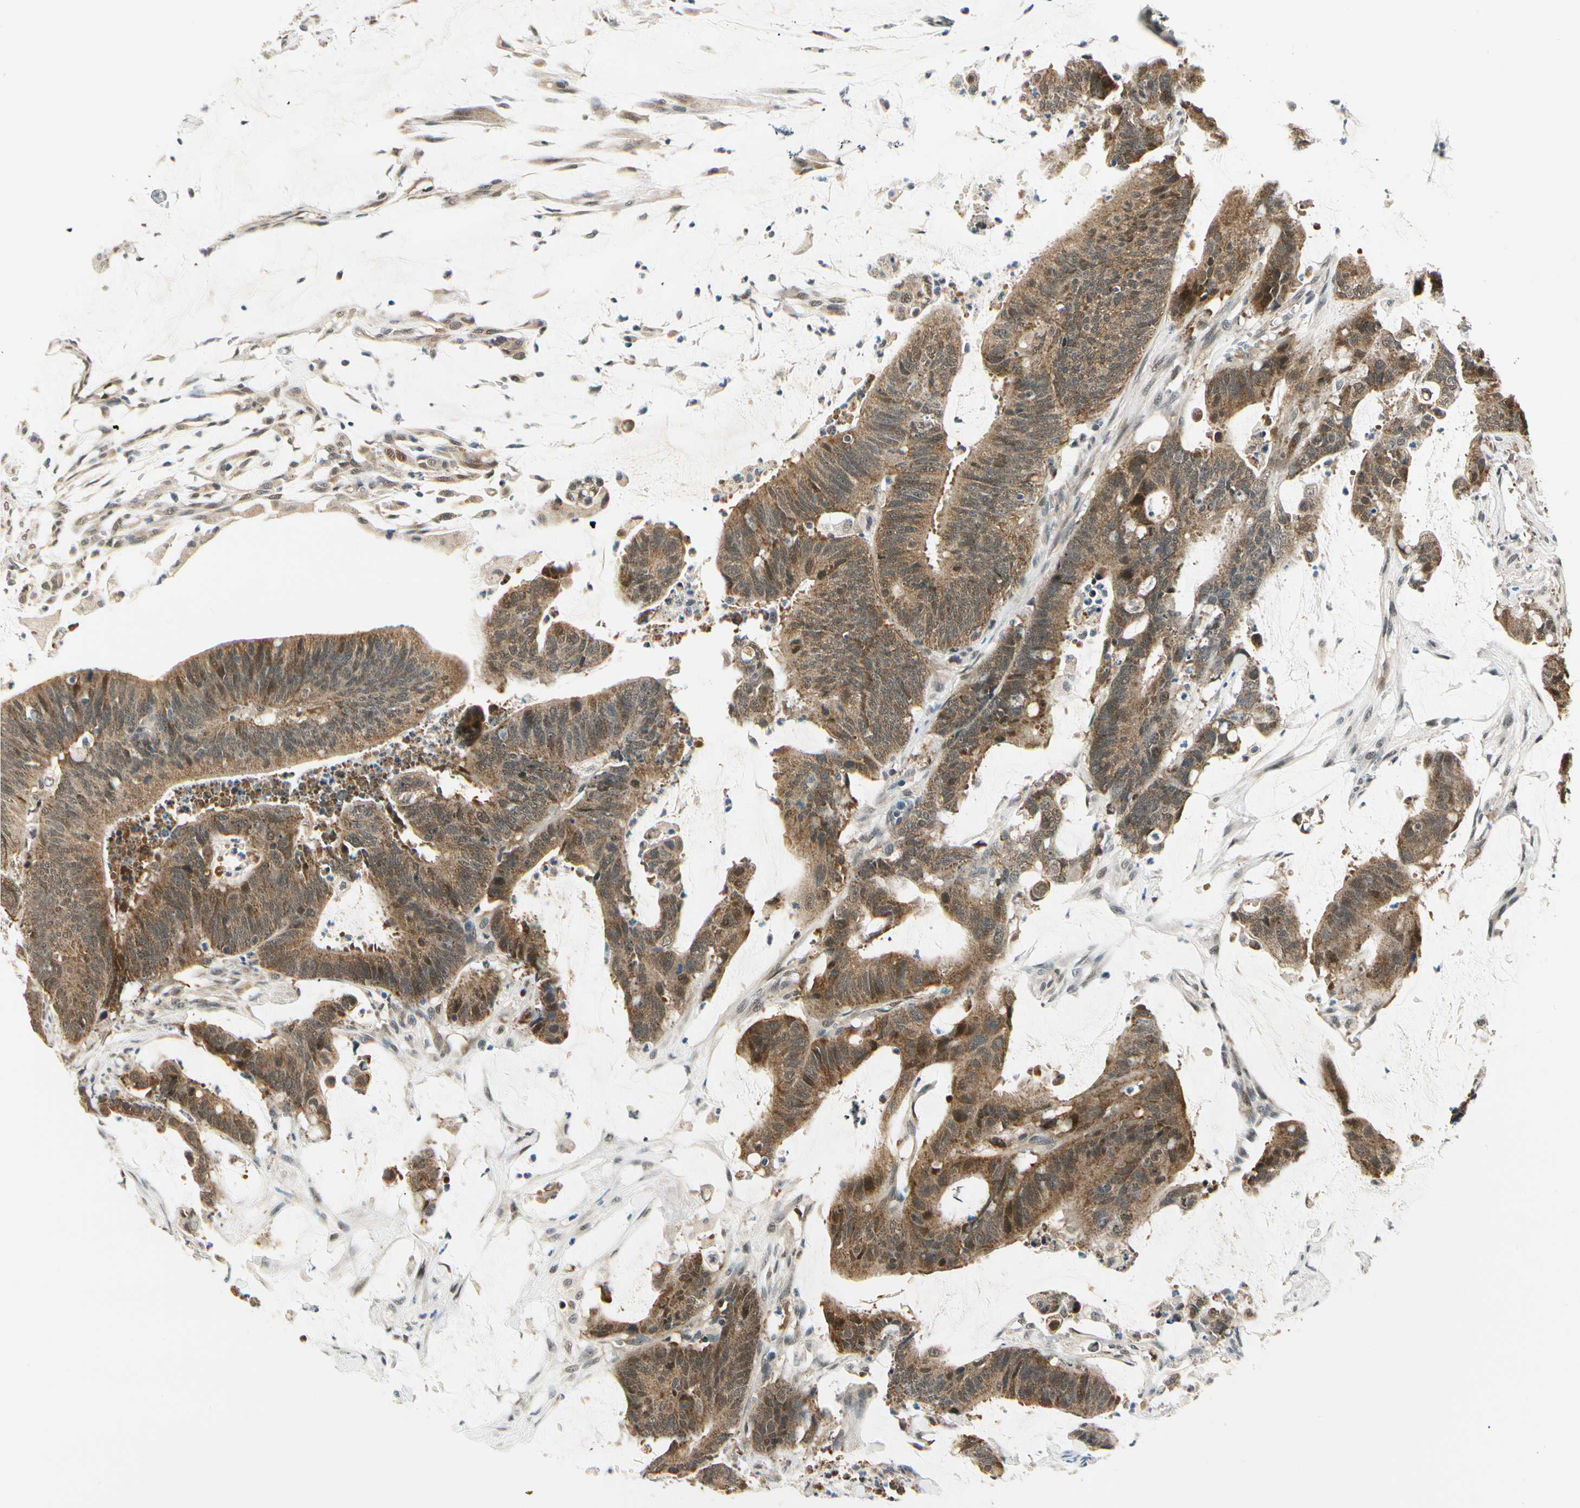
{"staining": {"intensity": "strong", "quantity": ">75%", "location": "cytoplasmic/membranous"}, "tissue": "colorectal cancer", "cell_type": "Tumor cells", "image_type": "cancer", "snomed": [{"axis": "morphology", "description": "Adenocarcinoma, NOS"}, {"axis": "topography", "description": "Rectum"}], "caption": "Protein analysis of colorectal adenocarcinoma tissue displays strong cytoplasmic/membranous expression in approximately >75% of tumor cells.", "gene": "PDK2", "patient": {"sex": "female", "age": 66}}